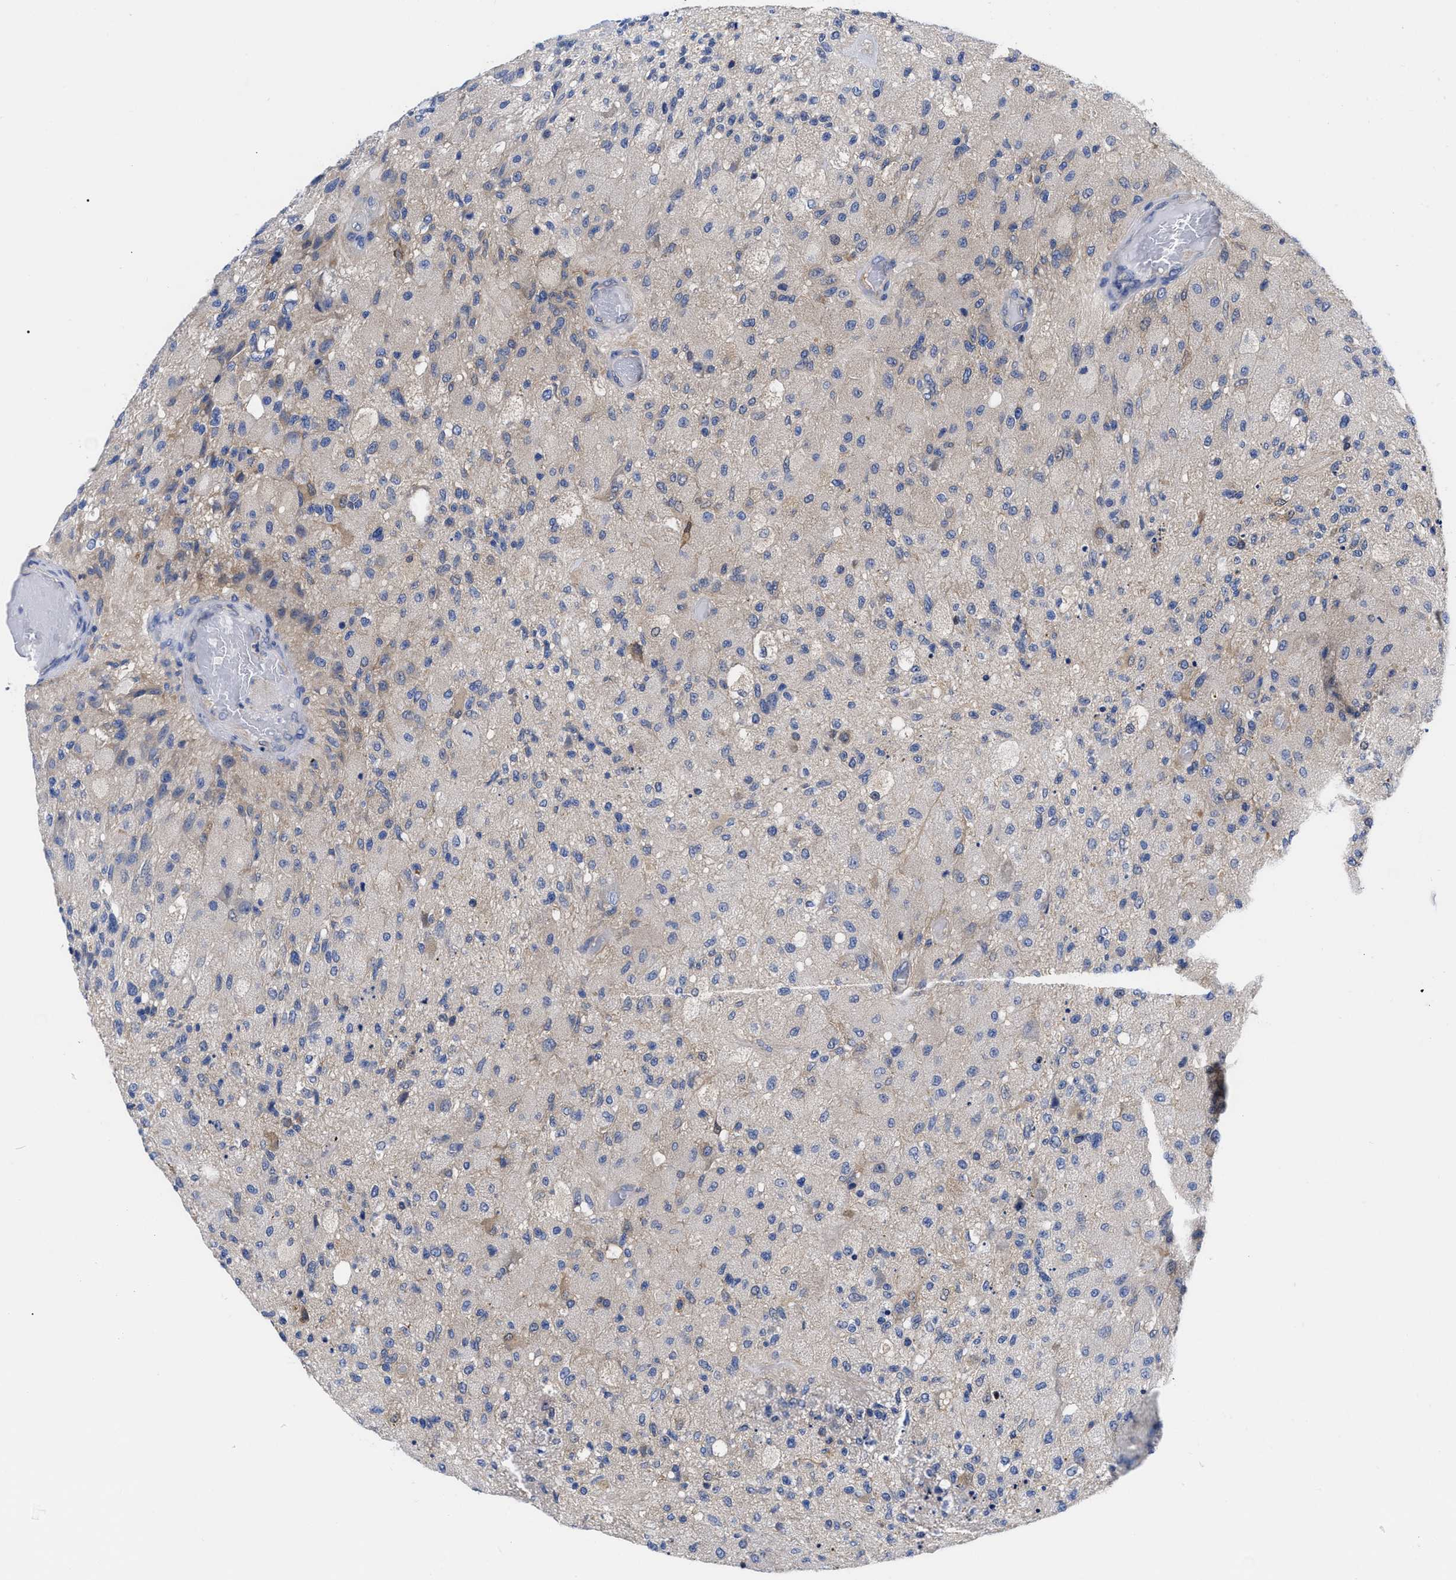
{"staining": {"intensity": "weak", "quantity": "<25%", "location": "cytoplasmic/membranous"}, "tissue": "glioma", "cell_type": "Tumor cells", "image_type": "cancer", "snomed": [{"axis": "morphology", "description": "Normal tissue, NOS"}, {"axis": "morphology", "description": "Glioma, malignant, High grade"}, {"axis": "topography", "description": "Cerebral cortex"}], "caption": "This photomicrograph is of malignant high-grade glioma stained with immunohistochemistry to label a protein in brown with the nuclei are counter-stained blue. There is no staining in tumor cells.", "gene": "RBKS", "patient": {"sex": "male", "age": 77}}